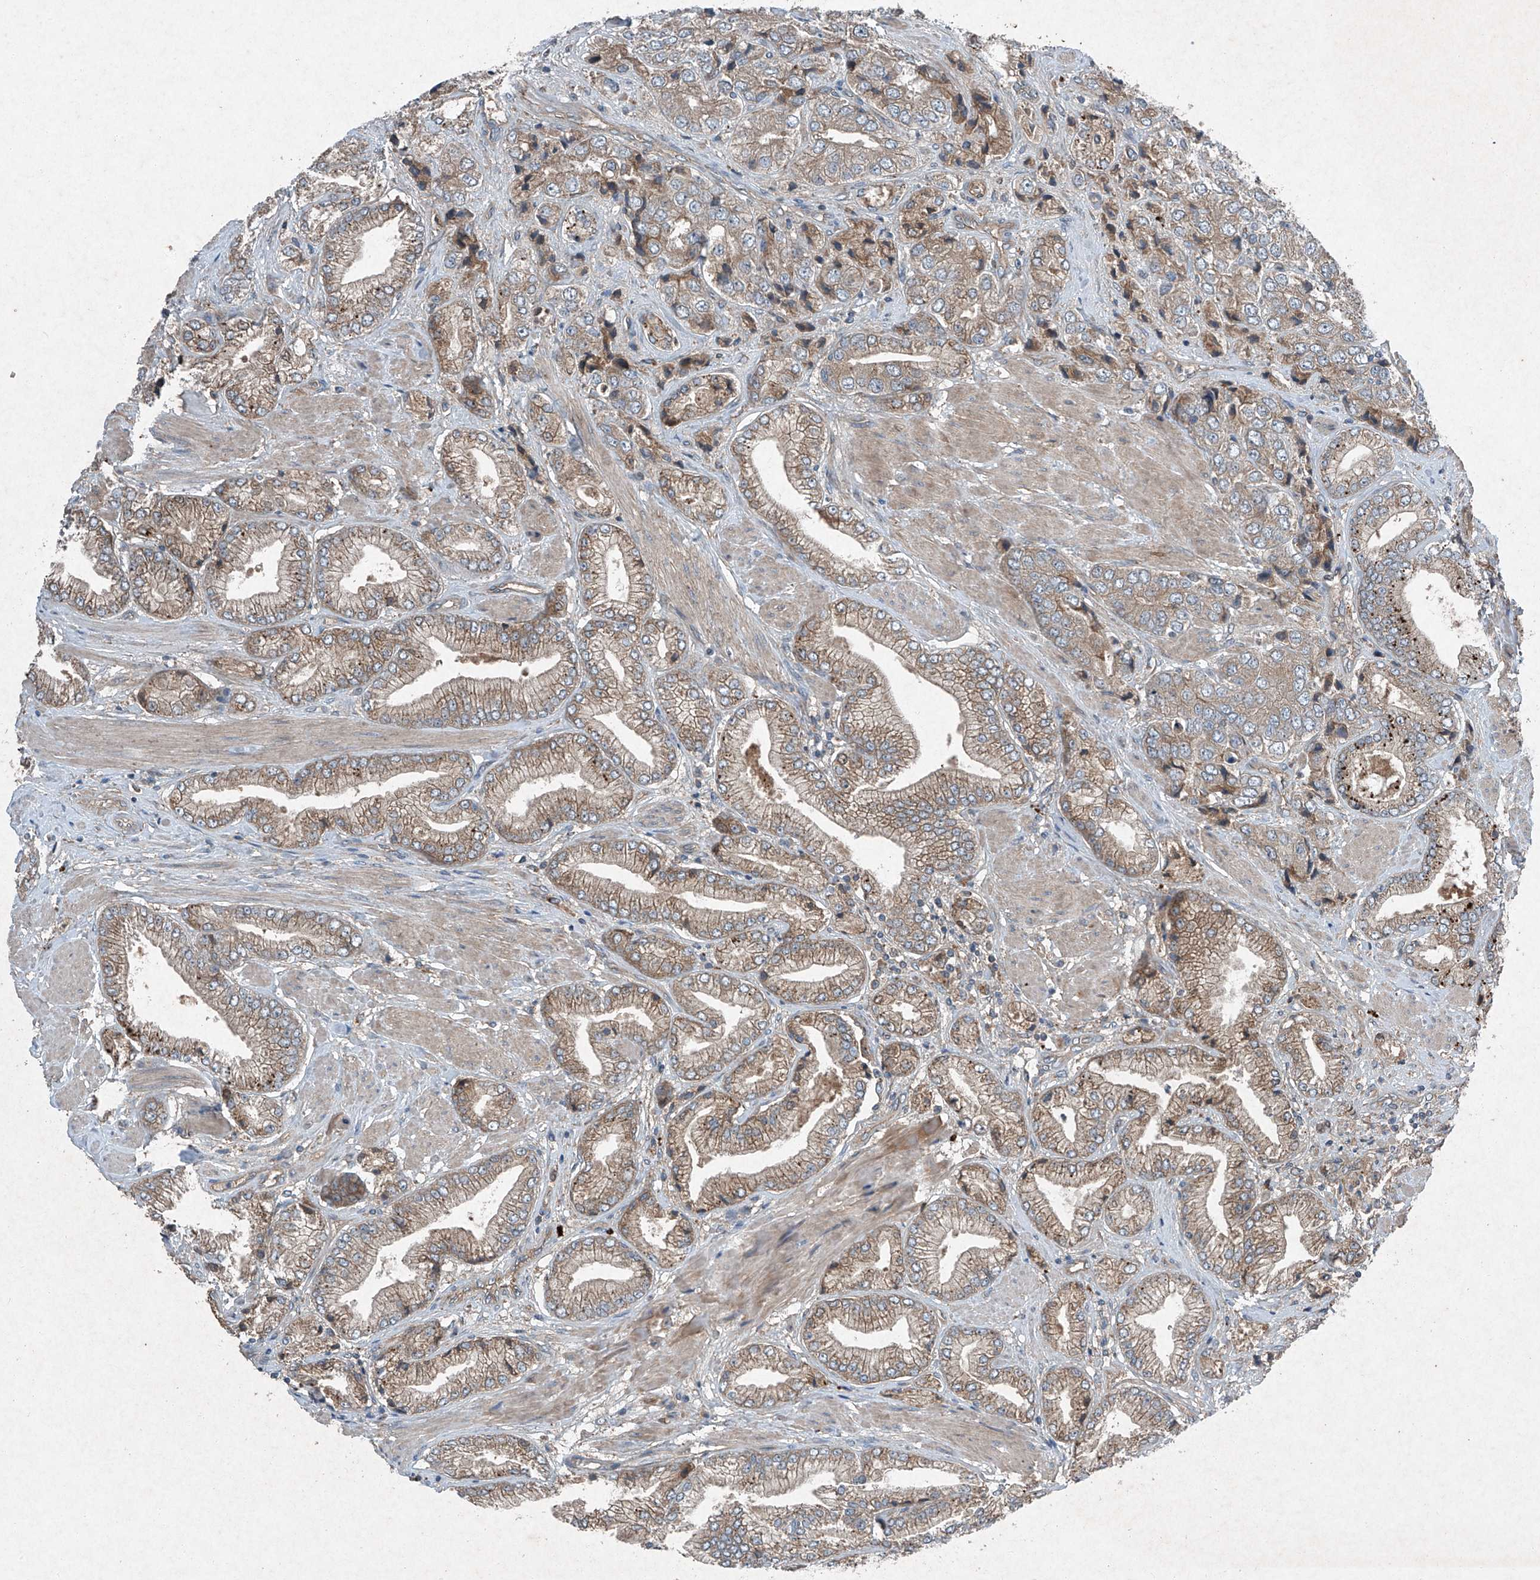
{"staining": {"intensity": "moderate", "quantity": ">75%", "location": "cytoplasmic/membranous"}, "tissue": "prostate cancer", "cell_type": "Tumor cells", "image_type": "cancer", "snomed": [{"axis": "morphology", "description": "Adenocarcinoma, High grade"}, {"axis": "topography", "description": "Prostate"}], "caption": "Immunohistochemical staining of human prostate adenocarcinoma (high-grade) shows medium levels of moderate cytoplasmic/membranous protein staining in approximately >75% of tumor cells.", "gene": "FOXRED2", "patient": {"sex": "male", "age": 50}}